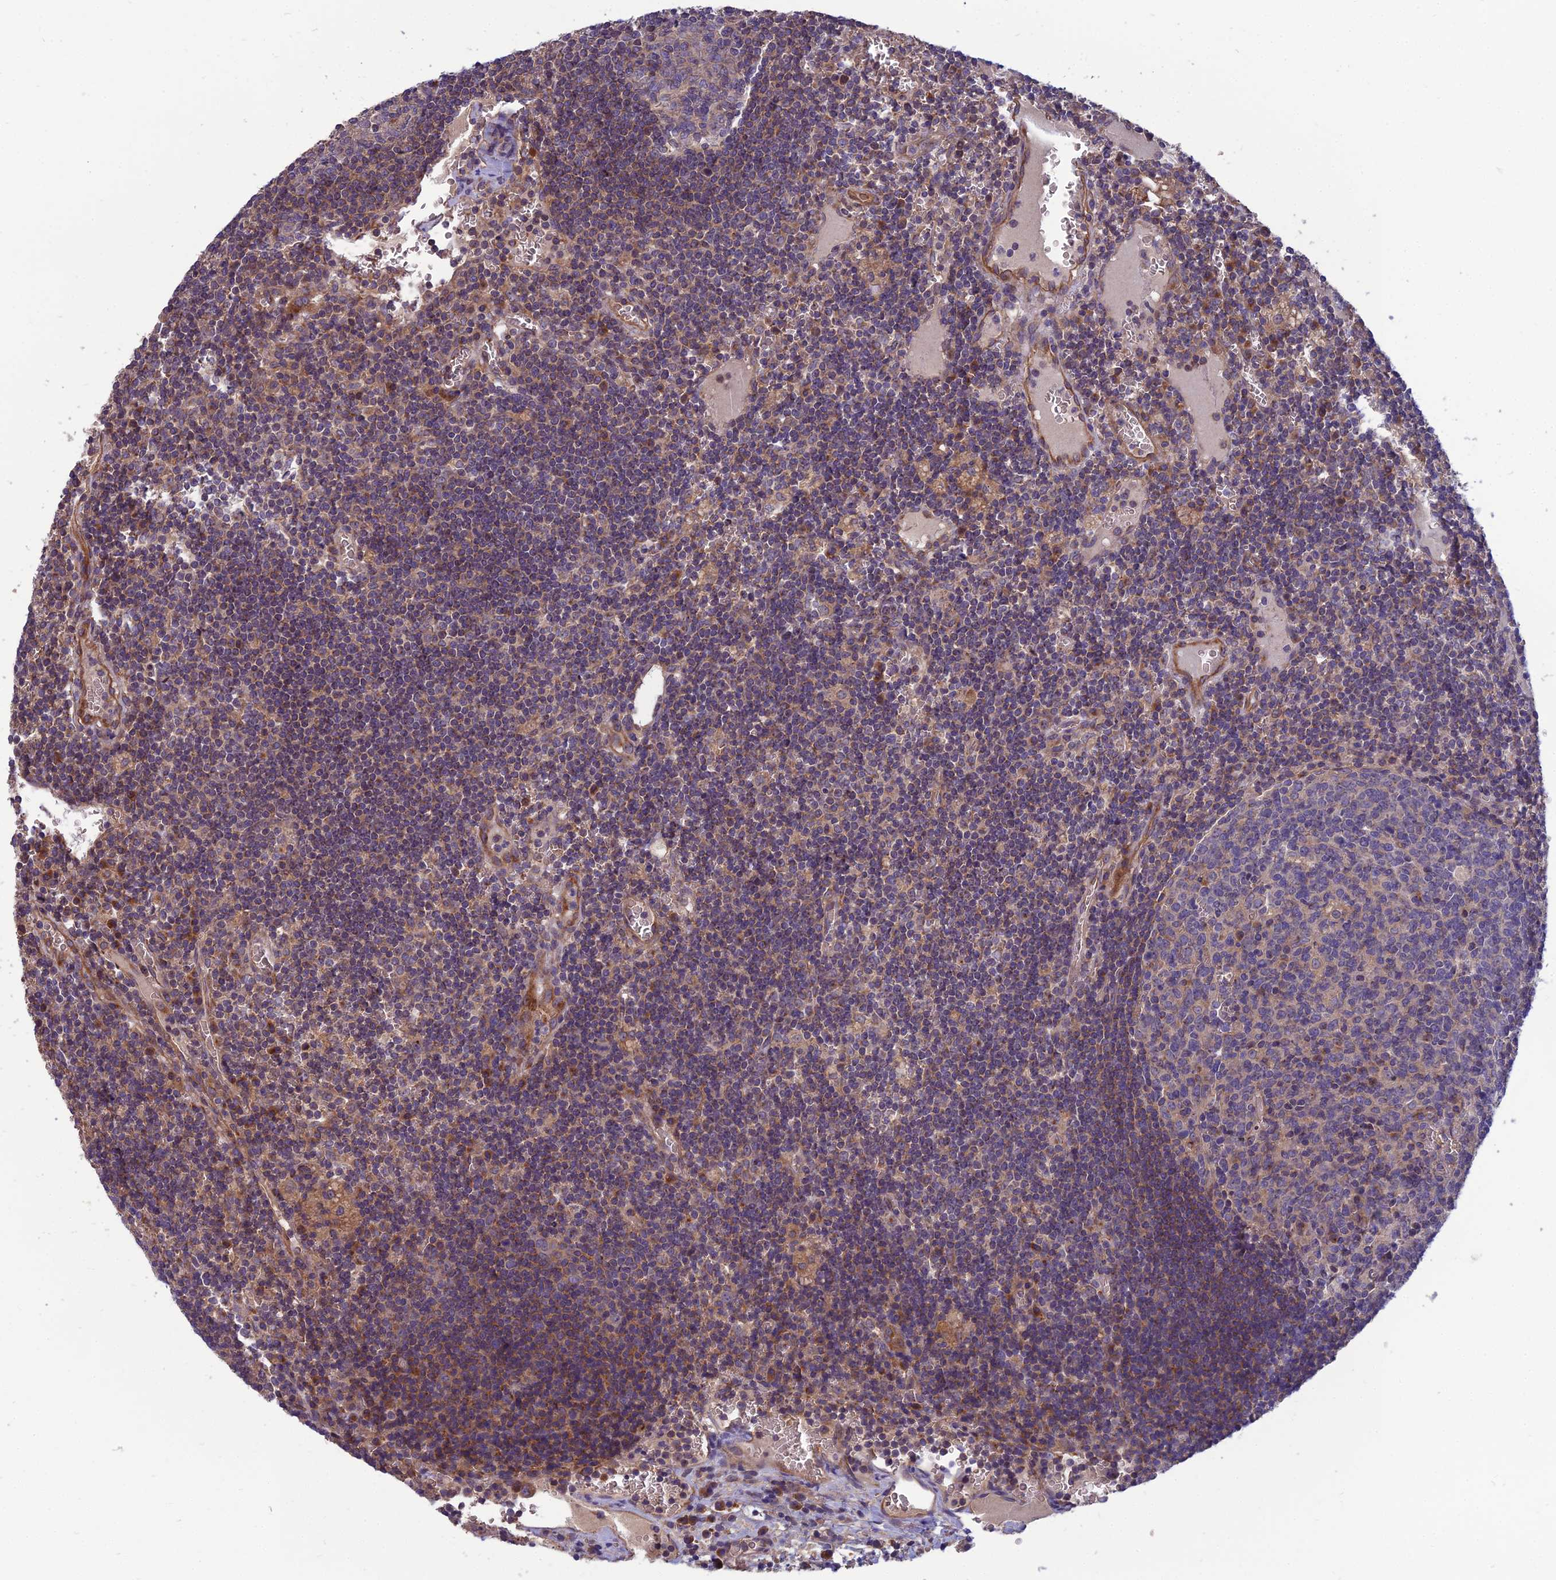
{"staining": {"intensity": "moderate", "quantity": "<25%", "location": "cytoplasmic/membranous"}, "tissue": "lymph node", "cell_type": "Germinal center cells", "image_type": "normal", "snomed": [{"axis": "morphology", "description": "Normal tissue, NOS"}, {"axis": "topography", "description": "Lymph node"}], "caption": "A histopathology image showing moderate cytoplasmic/membranous staining in about <25% of germinal center cells in unremarkable lymph node, as visualized by brown immunohistochemical staining.", "gene": "WDR24", "patient": {"sex": "female", "age": 73}}